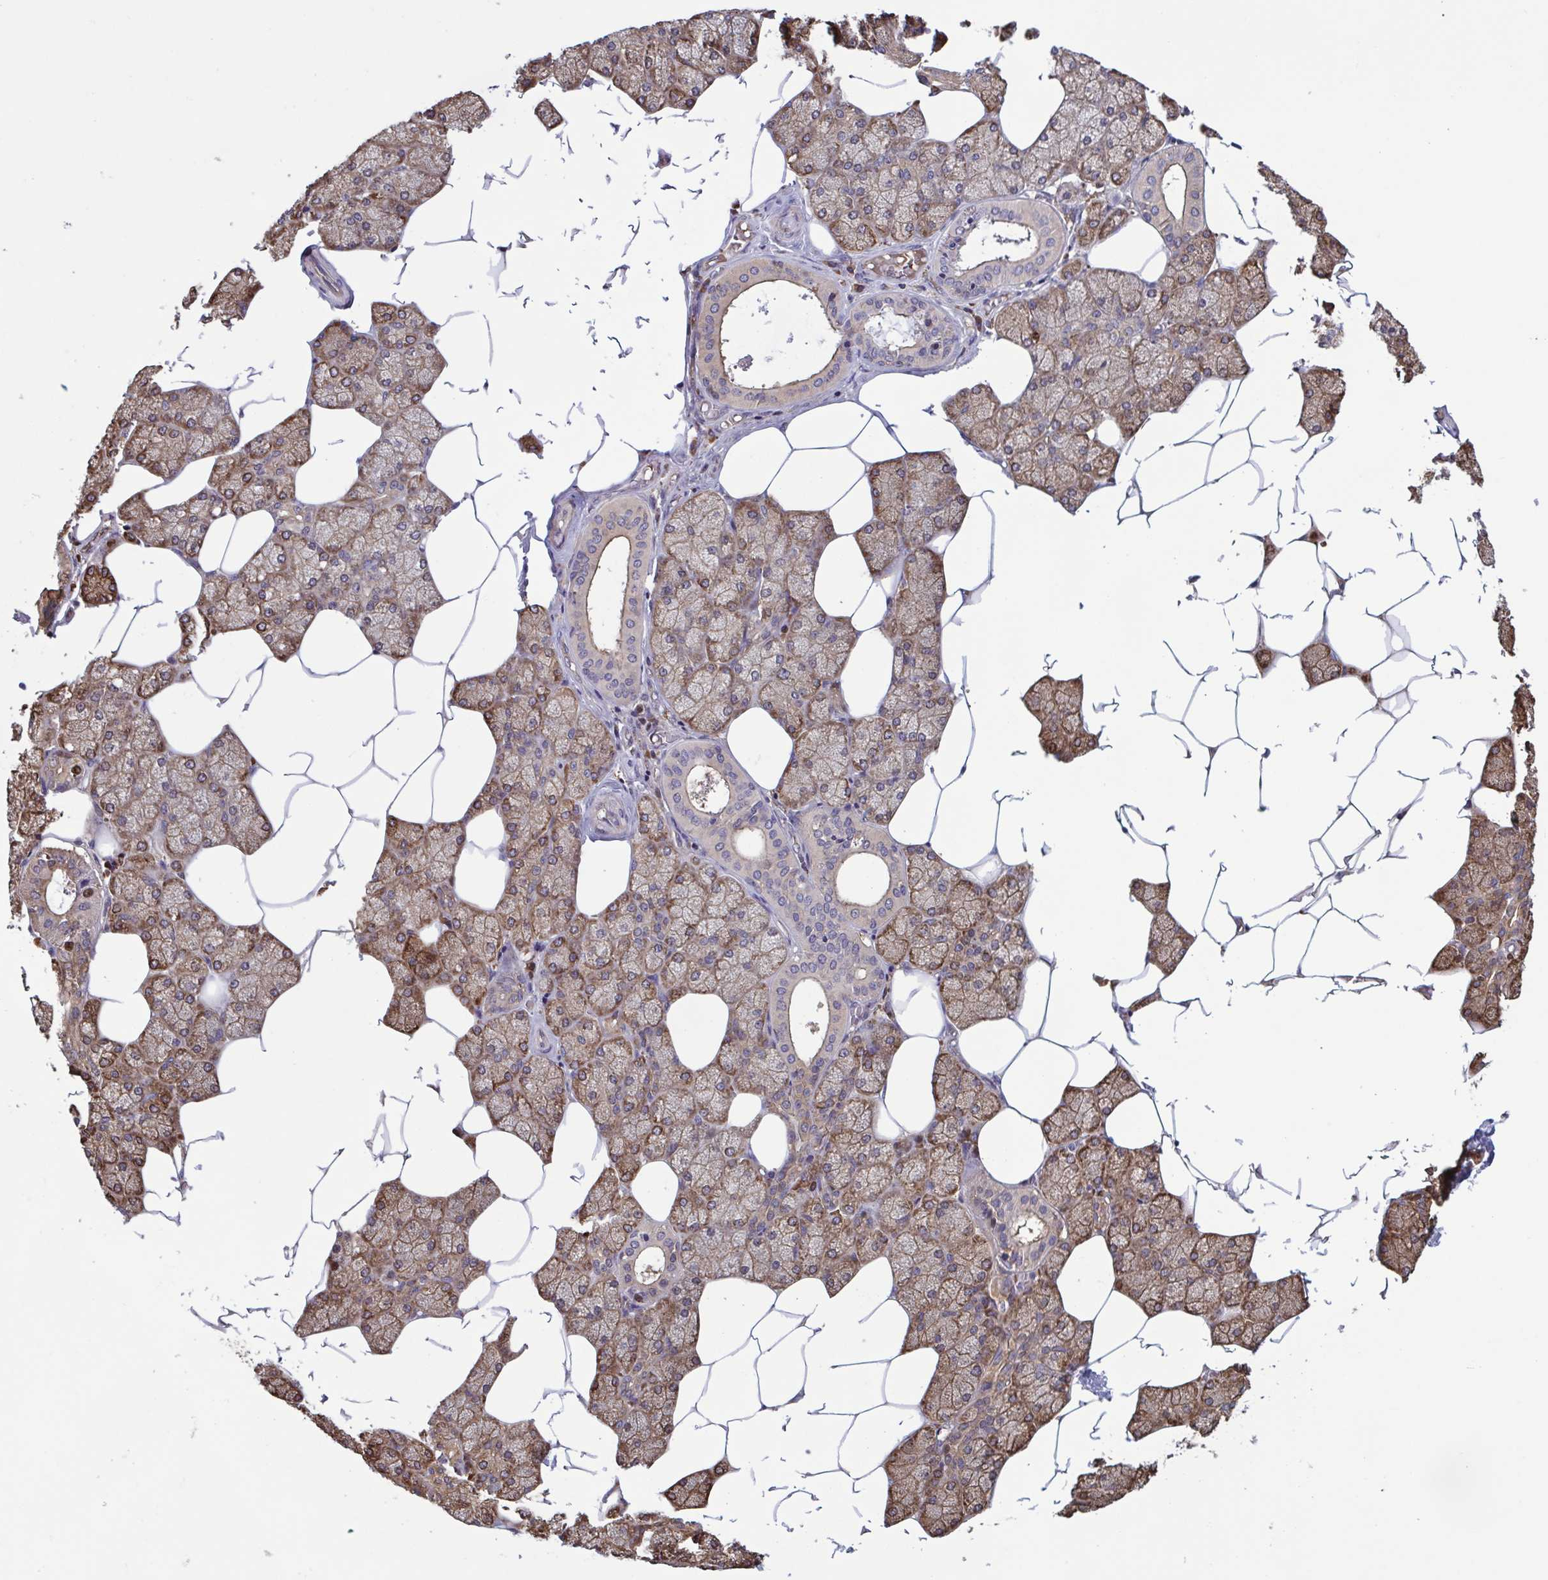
{"staining": {"intensity": "moderate", "quantity": "25%-75%", "location": "cytoplasmic/membranous"}, "tissue": "salivary gland", "cell_type": "Glandular cells", "image_type": "normal", "snomed": [{"axis": "morphology", "description": "Normal tissue, NOS"}, {"axis": "topography", "description": "Salivary gland"}], "caption": "Immunohistochemical staining of normal human salivary gland displays 25%-75% levels of moderate cytoplasmic/membranous protein positivity in approximately 25%-75% of glandular cells. The protein is shown in brown color, while the nuclei are stained blue.", "gene": "SEC63", "patient": {"sex": "female", "age": 43}}